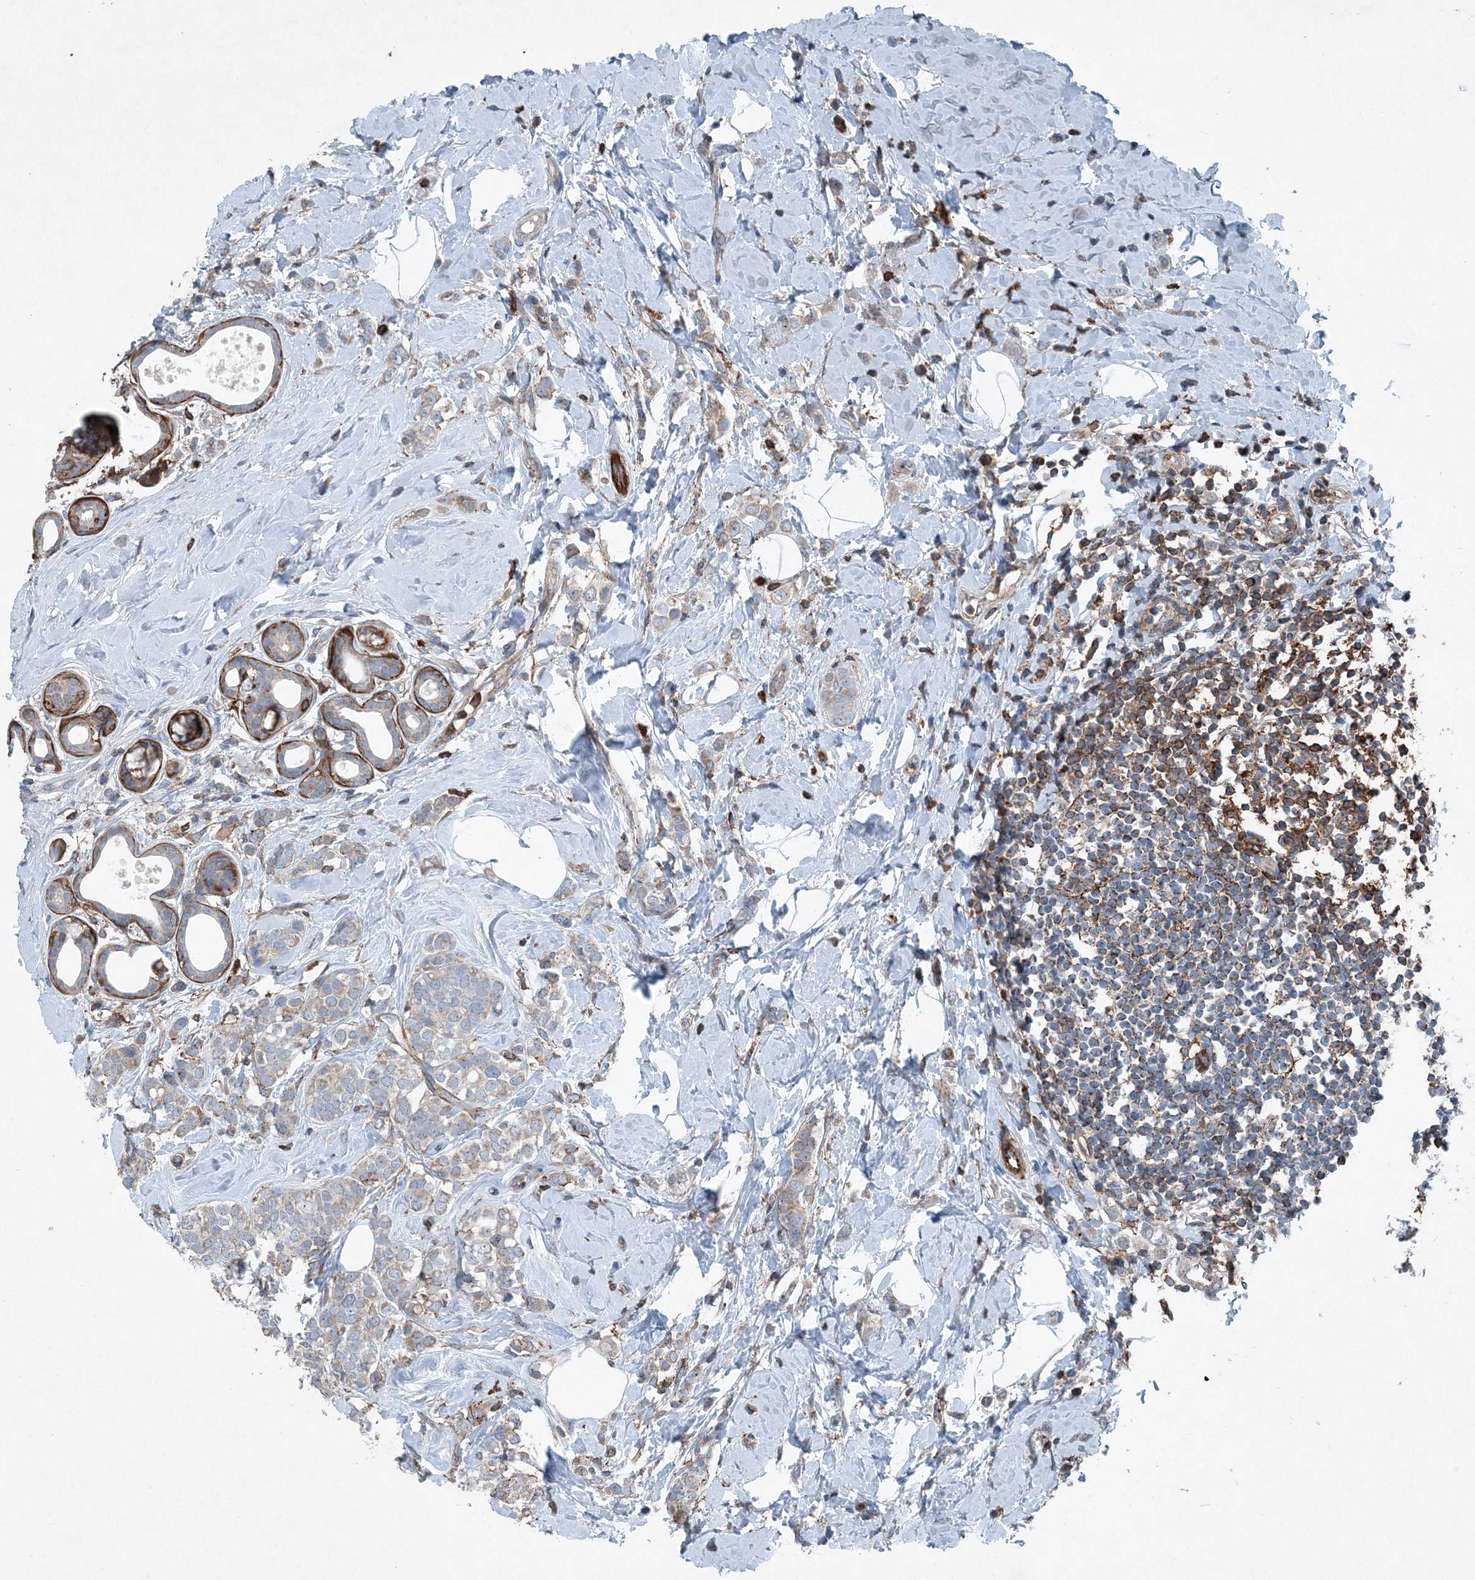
{"staining": {"intensity": "weak", "quantity": "<25%", "location": "cytoplasmic/membranous"}, "tissue": "breast cancer", "cell_type": "Tumor cells", "image_type": "cancer", "snomed": [{"axis": "morphology", "description": "Lobular carcinoma"}, {"axis": "topography", "description": "Breast"}], "caption": "An image of breast lobular carcinoma stained for a protein displays no brown staining in tumor cells.", "gene": "DGUOK", "patient": {"sex": "female", "age": 47}}